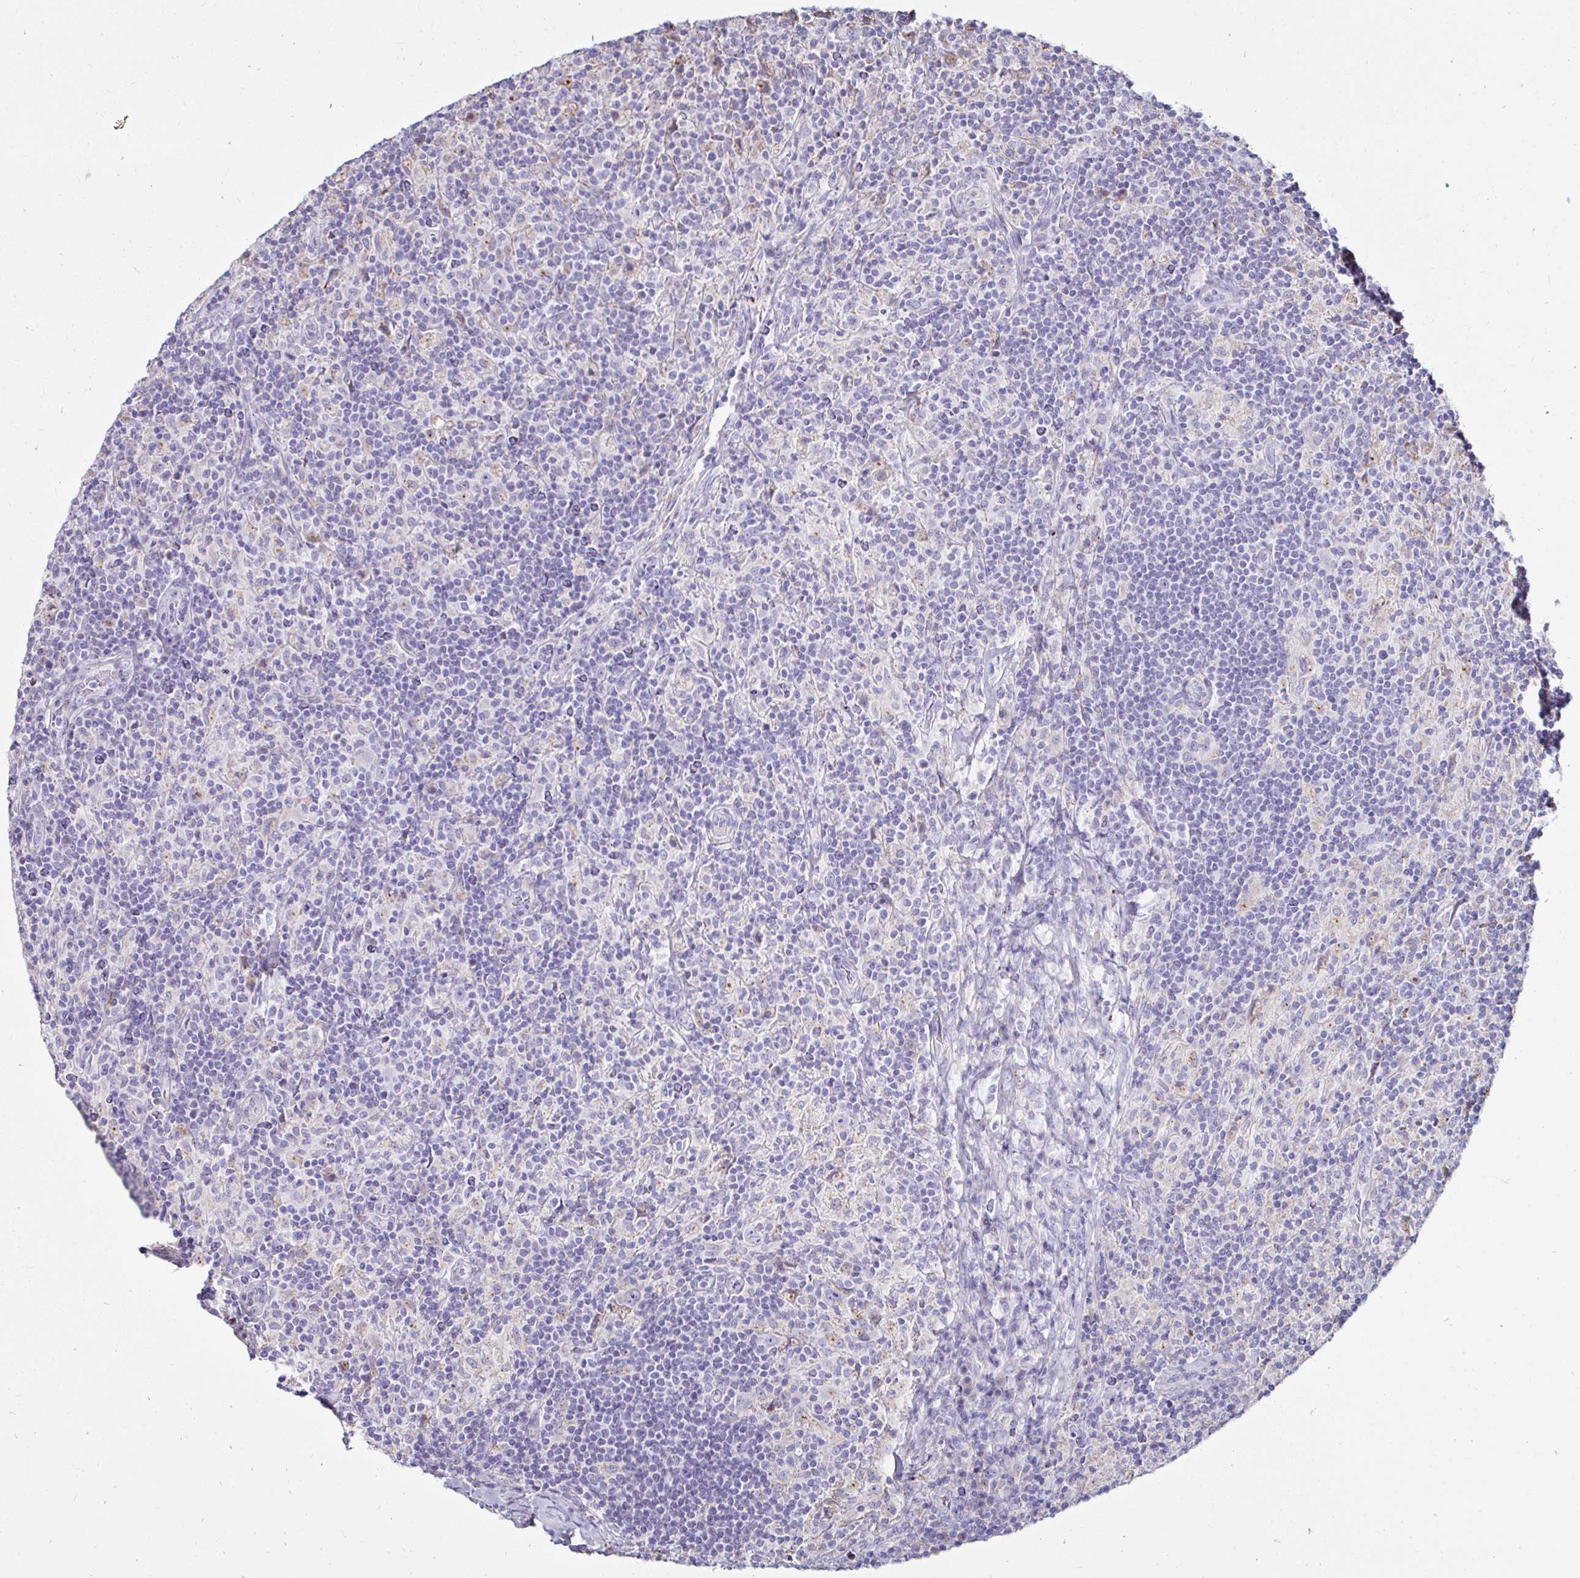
{"staining": {"intensity": "negative", "quantity": "none", "location": "none"}, "tissue": "lymphoma", "cell_type": "Tumor cells", "image_type": "cancer", "snomed": [{"axis": "morphology", "description": "Hodgkin's disease, NOS"}, {"axis": "topography", "description": "Lymph node"}], "caption": "Micrograph shows no significant protein expression in tumor cells of Hodgkin's disease.", "gene": "GALNS", "patient": {"sex": "male", "age": 70}}